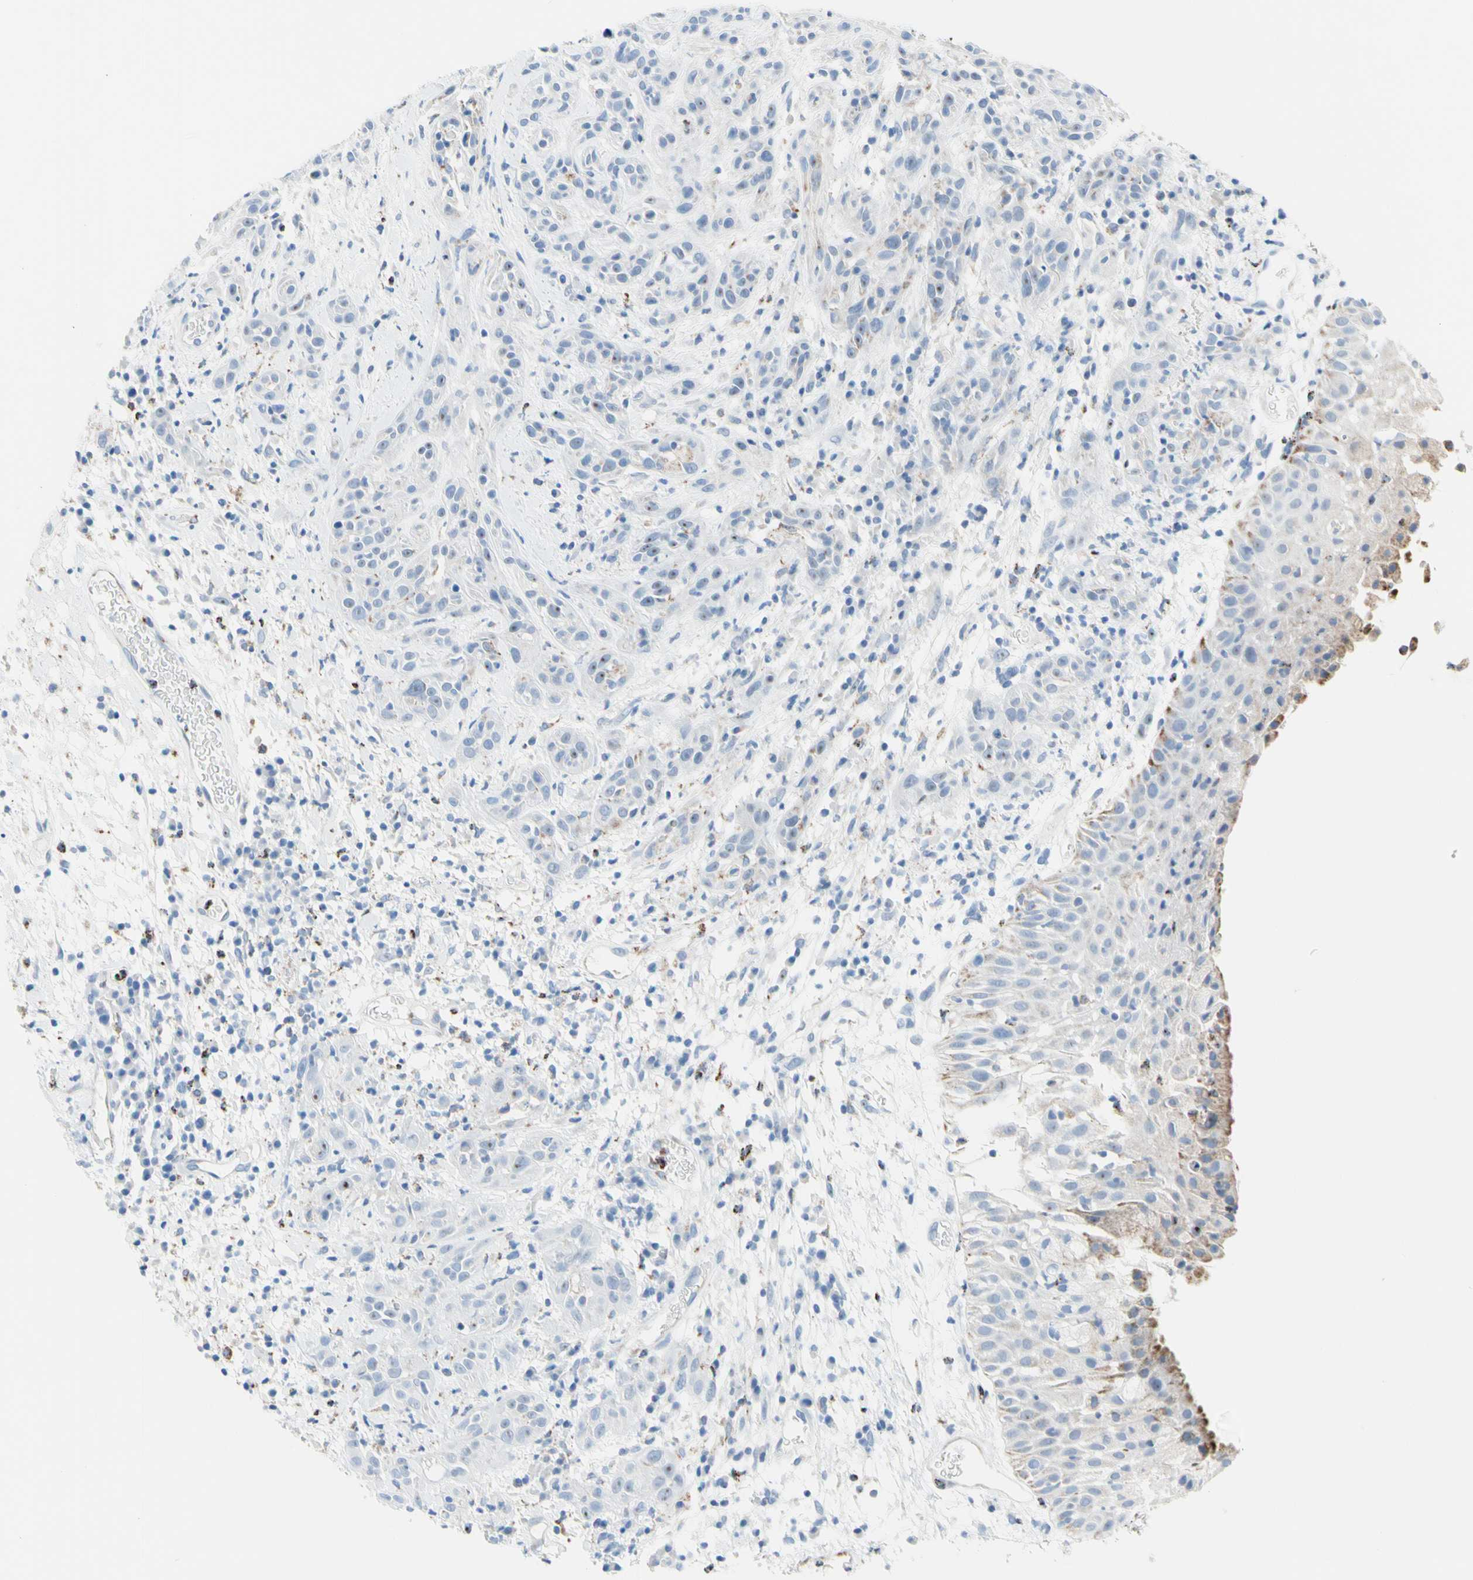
{"staining": {"intensity": "weak", "quantity": "<25%", "location": "cytoplasmic/membranous"}, "tissue": "head and neck cancer", "cell_type": "Tumor cells", "image_type": "cancer", "snomed": [{"axis": "morphology", "description": "Squamous cell carcinoma, NOS"}, {"axis": "topography", "description": "Head-Neck"}], "caption": "Tumor cells are negative for protein expression in human head and neck squamous cell carcinoma.", "gene": "CYSLTR1", "patient": {"sex": "male", "age": 62}}